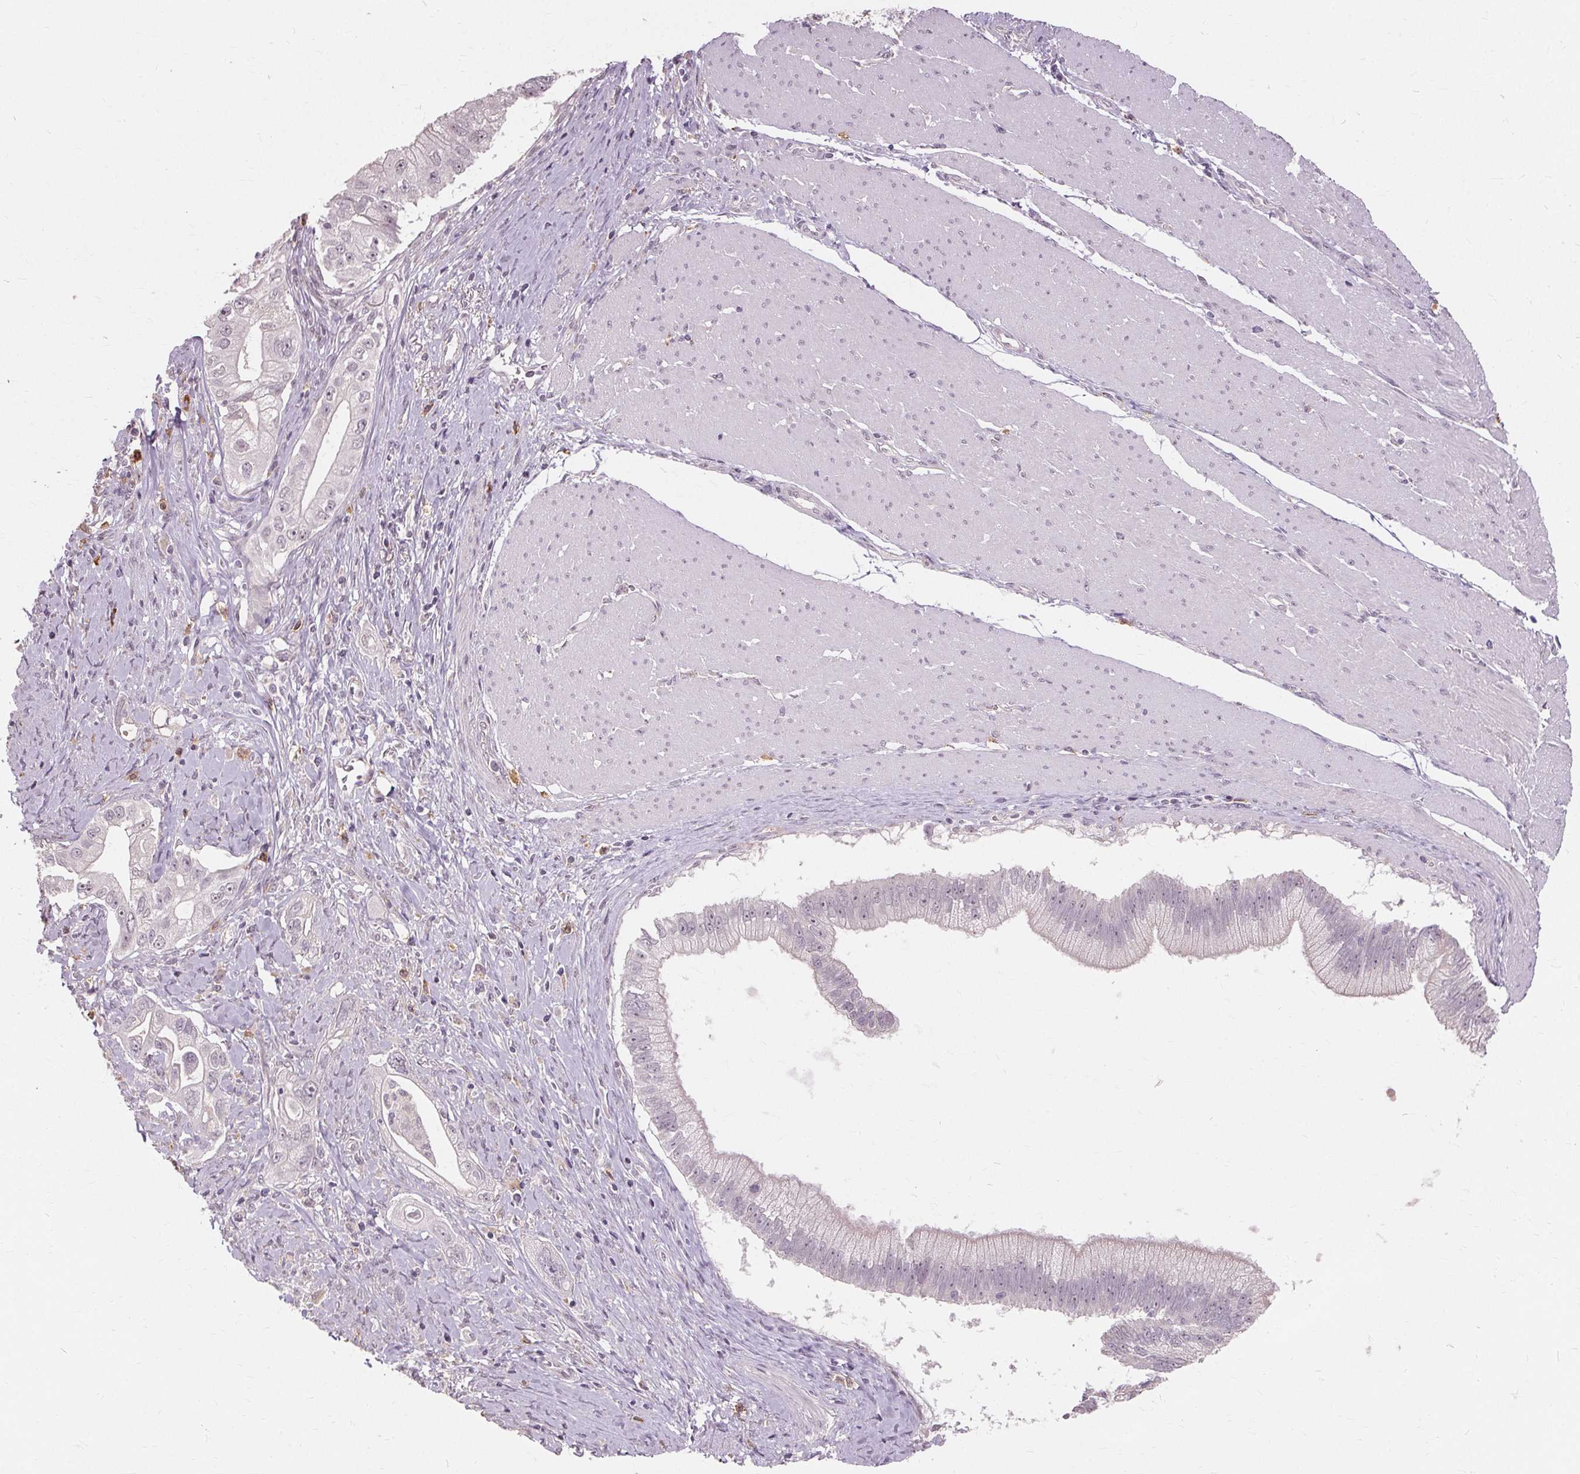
{"staining": {"intensity": "negative", "quantity": "none", "location": "none"}, "tissue": "pancreatic cancer", "cell_type": "Tumor cells", "image_type": "cancer", "snomed": [{"axis": "morphology", "description": "Adenocarcinoma, NOS"}, {"axis": "topography", "description": "Pancreas"}], "caption": "Immunohistochemical staining of pancreatic cancer (adenocarcinoma) demonstrates no significant expression in tumor cells. The staining is performed using DAB (3,3'-diaminobenzidine) brown chromogen with nuclei counter-stained in using hematoxylin.", "gene": "SIGLEC6", "patient": {"sex": "male", "age": 70}}